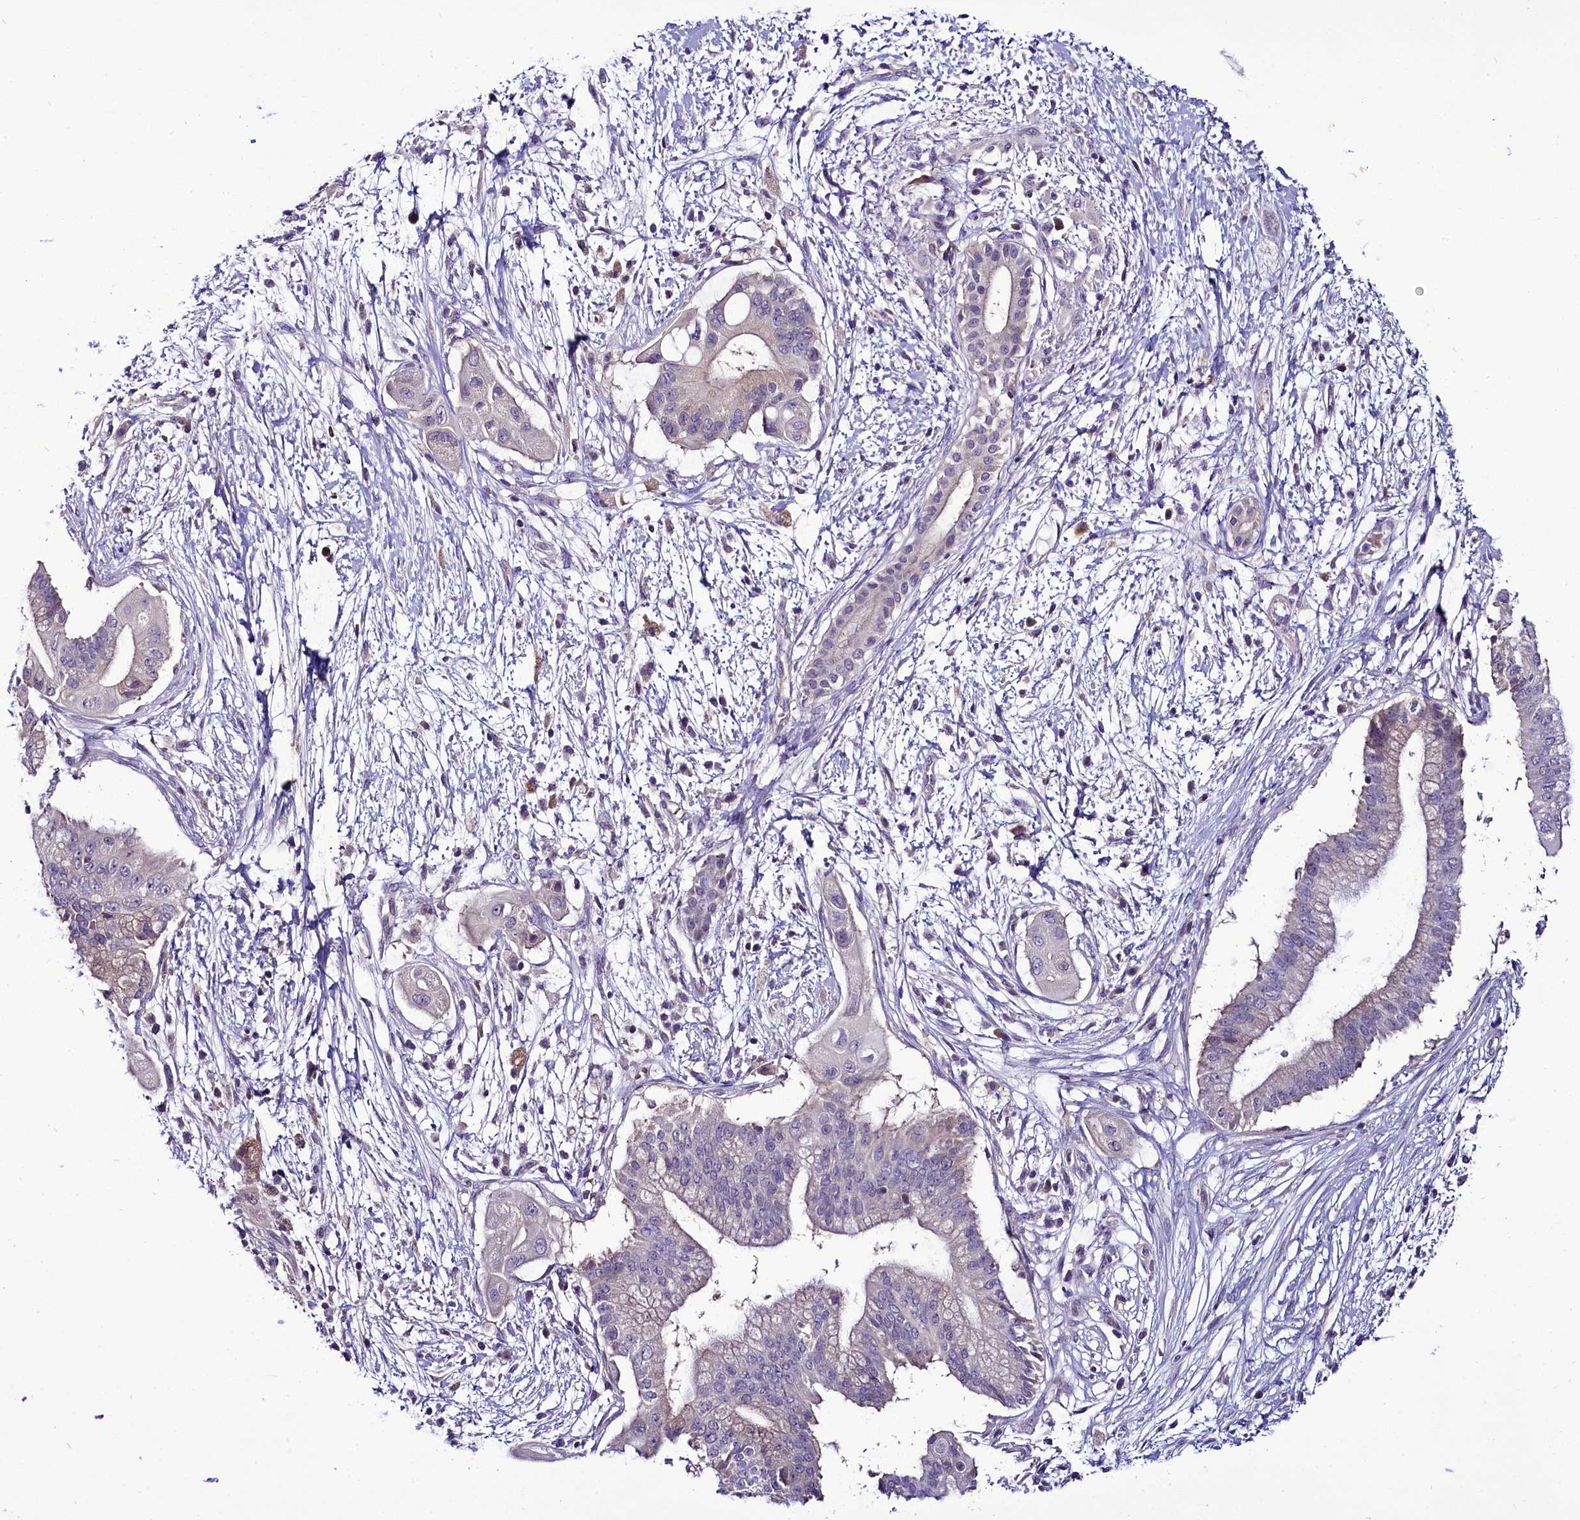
{"staining": {"intensity": "negative", "quantity": "none", "location": "none"}, "tissue": "pancreatic cancer", "cell_type": "Tumor cells", "image_type": "cancer", "snomed": [{"axis": "morphology", "description": "Adenocarcinoma, NOS"}, {"axis": "topography", "description": "Pancreas"}], "caption": "Tumor cells show no significant protein expression in adenocarcinoma (pancreatic).", "gene": "C9orf40", "patient": {"sex": "male", "age": 68}}